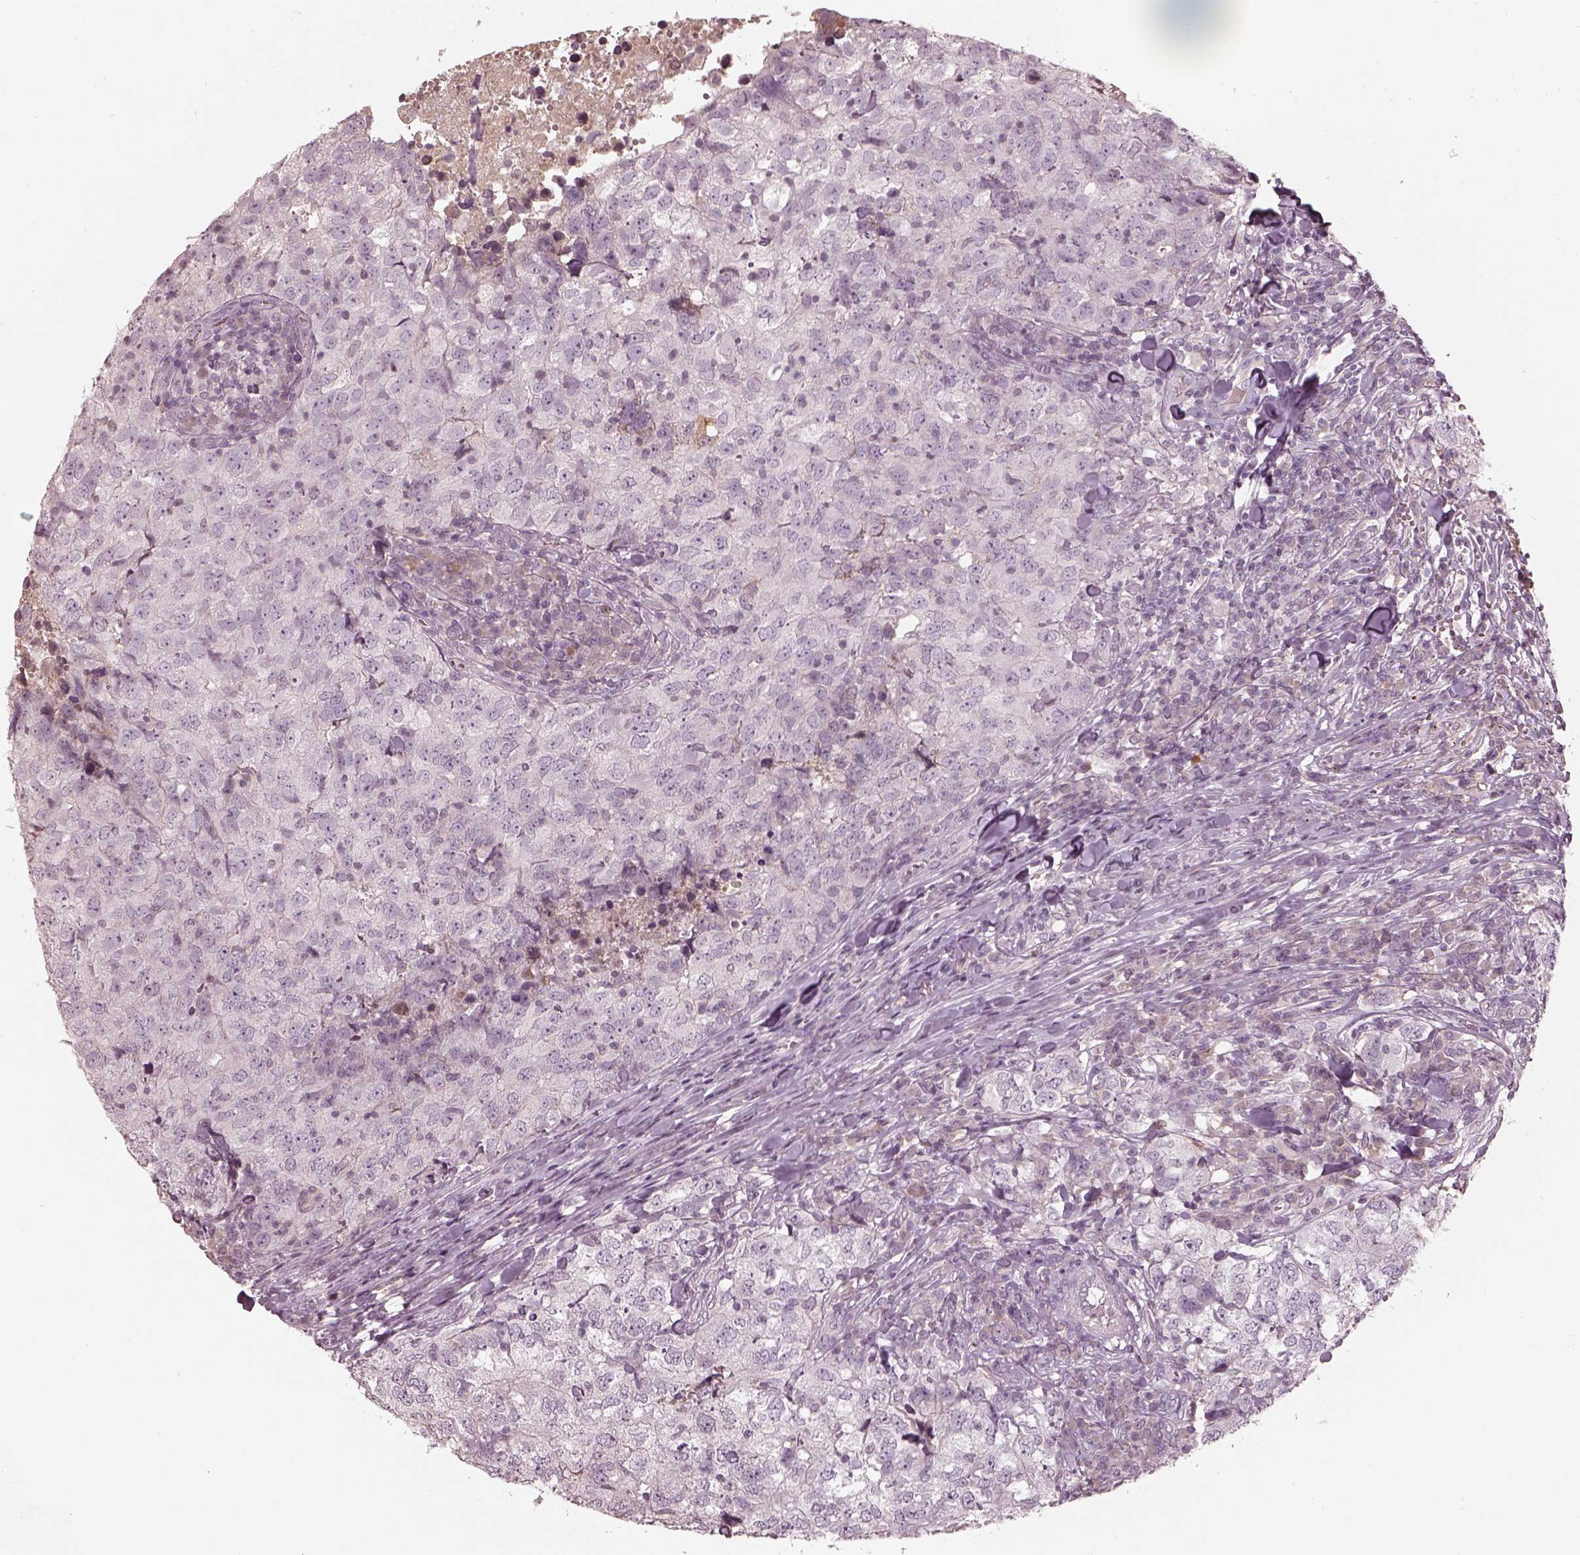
{"staining": {"intensity": "negative", "quantity": "none", "location": "none"}, "tissue": "breast cancer", "cell_type": "Tumor cells", "image_type": "cancer", "snomed": [{"axis": "morphology", "description": "Duct carcinoma"}, {"axis": "topography", "description": "Breast"}], "caption": "There is no significant staining in tumor cells of breast cancer (infiltrating ductal carcinoma). Brightfield microscopy of immunohistochemistry stained with DAB (brown) and hematoxylin (blue), captured at high magnification.", "gene": "TLX3", "patient": {"sex": "female", "age": 30}}